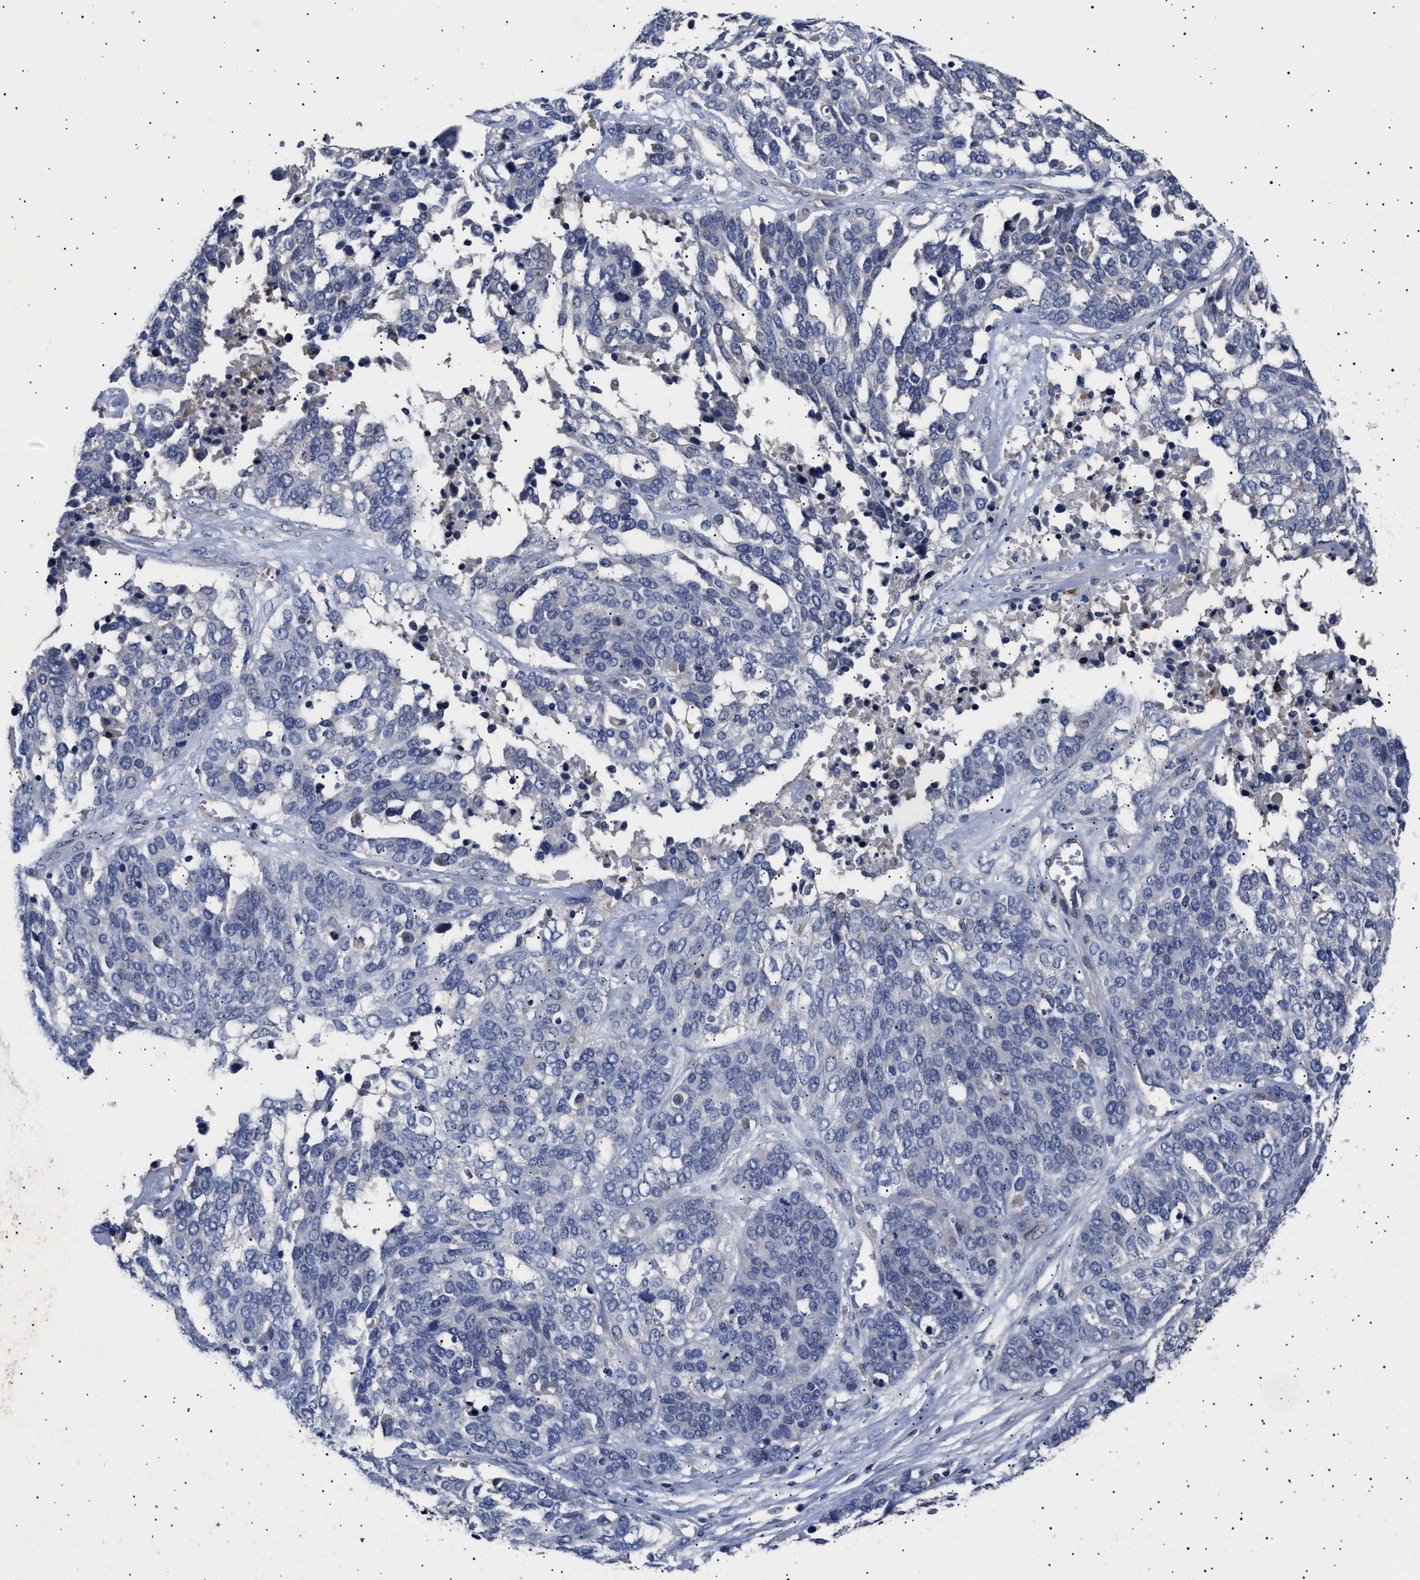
{"staining": {"intensity": "negative", "quantity": "none", "location": "none"}, "tissue": "ovarian cancer", "cell_type": "Tumor cells", "image_type": "cancer", "snomed": [{"axis": "morphology", "description": "Cystadenocarcinoma, serous, NOS"}, {"axis": "topography", "description": "Ovary"}], "caption": "An immunohistochemistry micrograph of ovarian serous cystadenocarcinoma is shown. There is no staining in tumor cells of ovarian serous cystadenocarcinoma.", "gene": "HEMGN", "patient": {"sex": "female", "age": 44}}